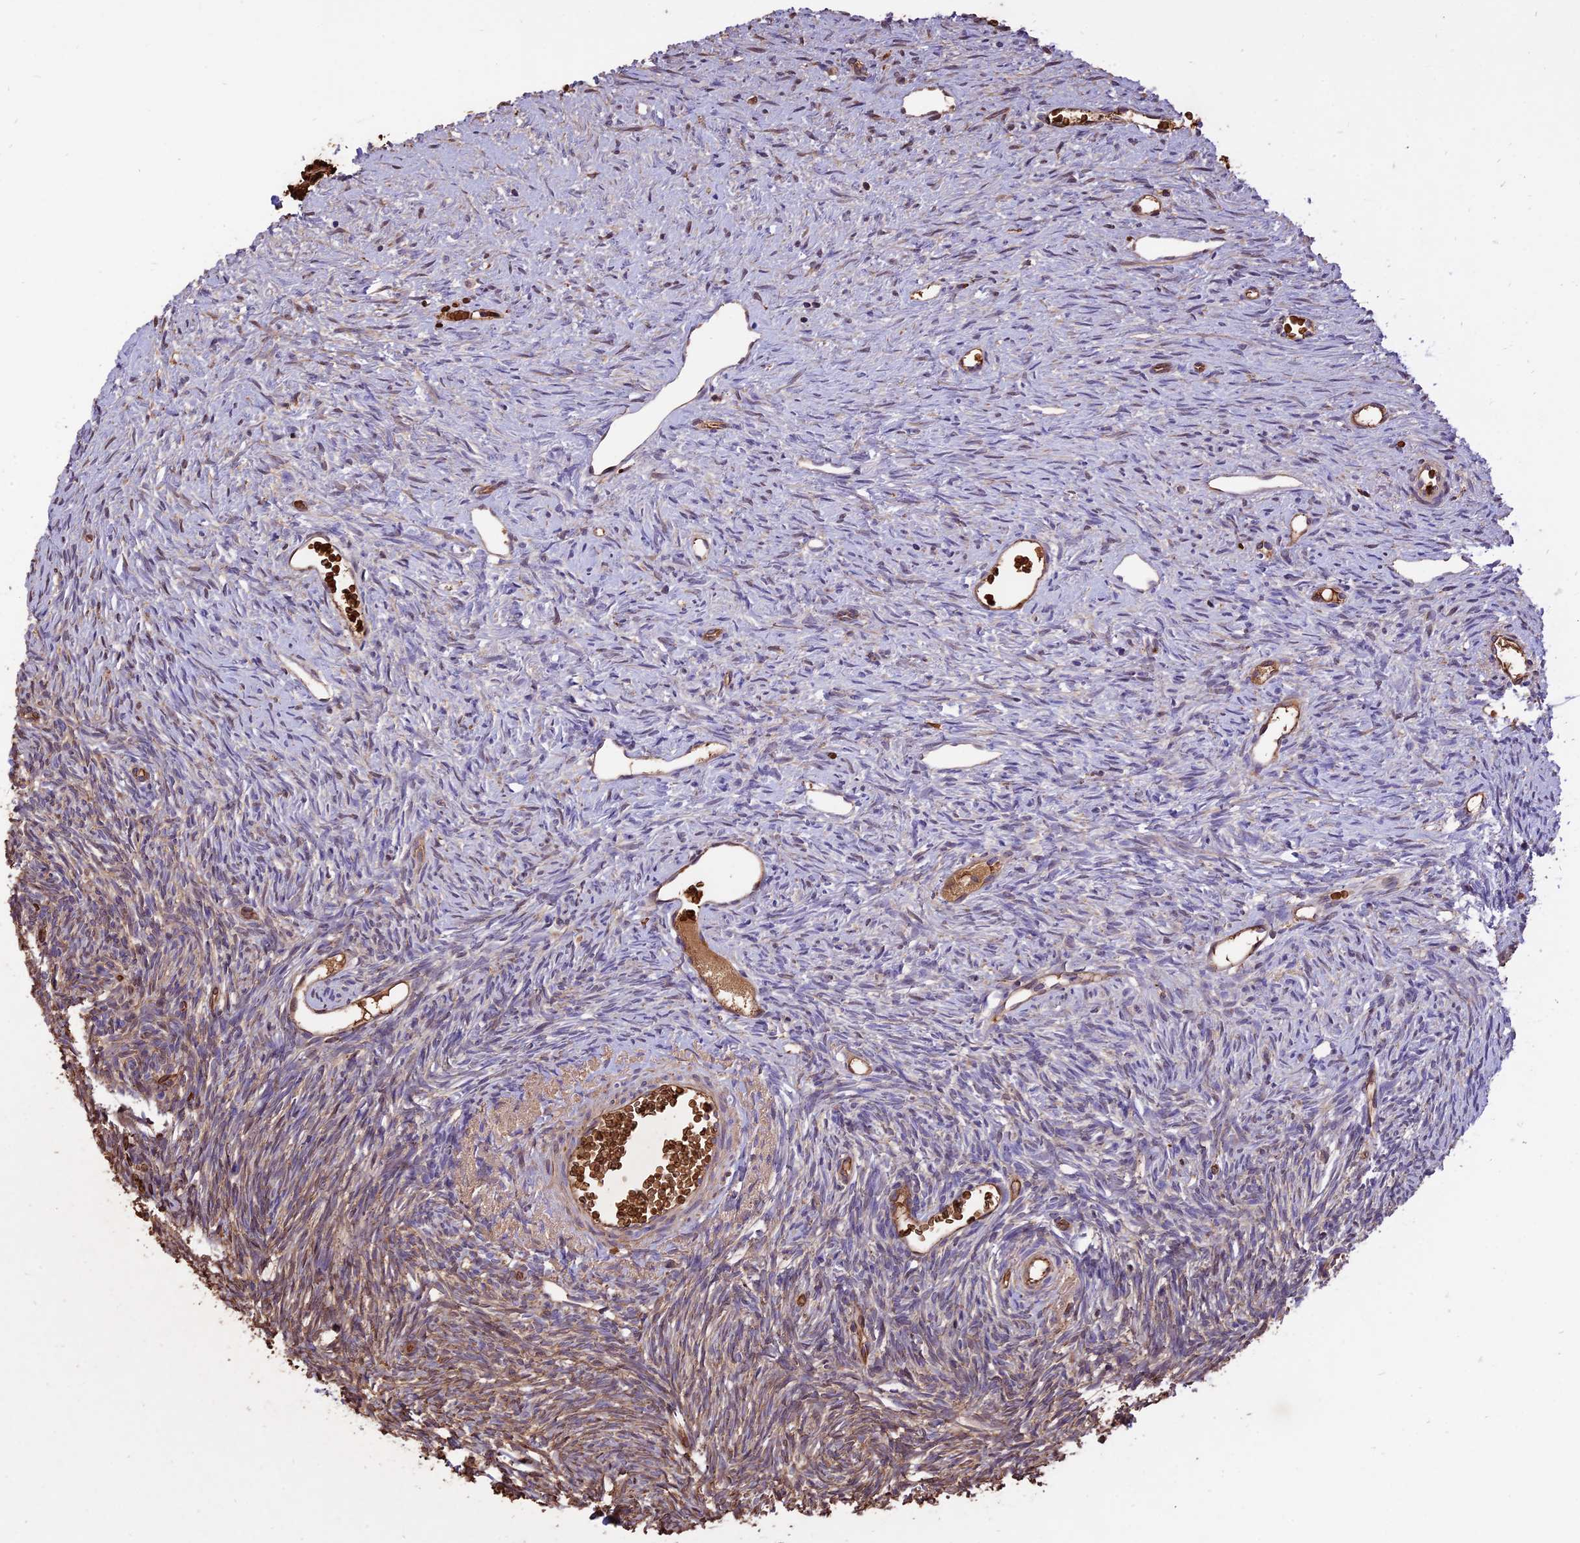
{"staining": {"intensity": "weak", "quantity": "<25%", "location": "cytoplasmic/membranous"}, "tissue": "ovary", "cell_type": "Follicle cells", "image_type": "normal", "snomed": [{"axis": "morphology", "description": "Normal tissue, NOS"}, {"axis": "topography", "description": "Ovary"}], "caption": "Follicle cells are negative for brown protein staining in normal ovary. (IHC, brightfield microscopy, high magnification).", "gene": "TTC4", "patient": {"sex": "female", "age": 51}}